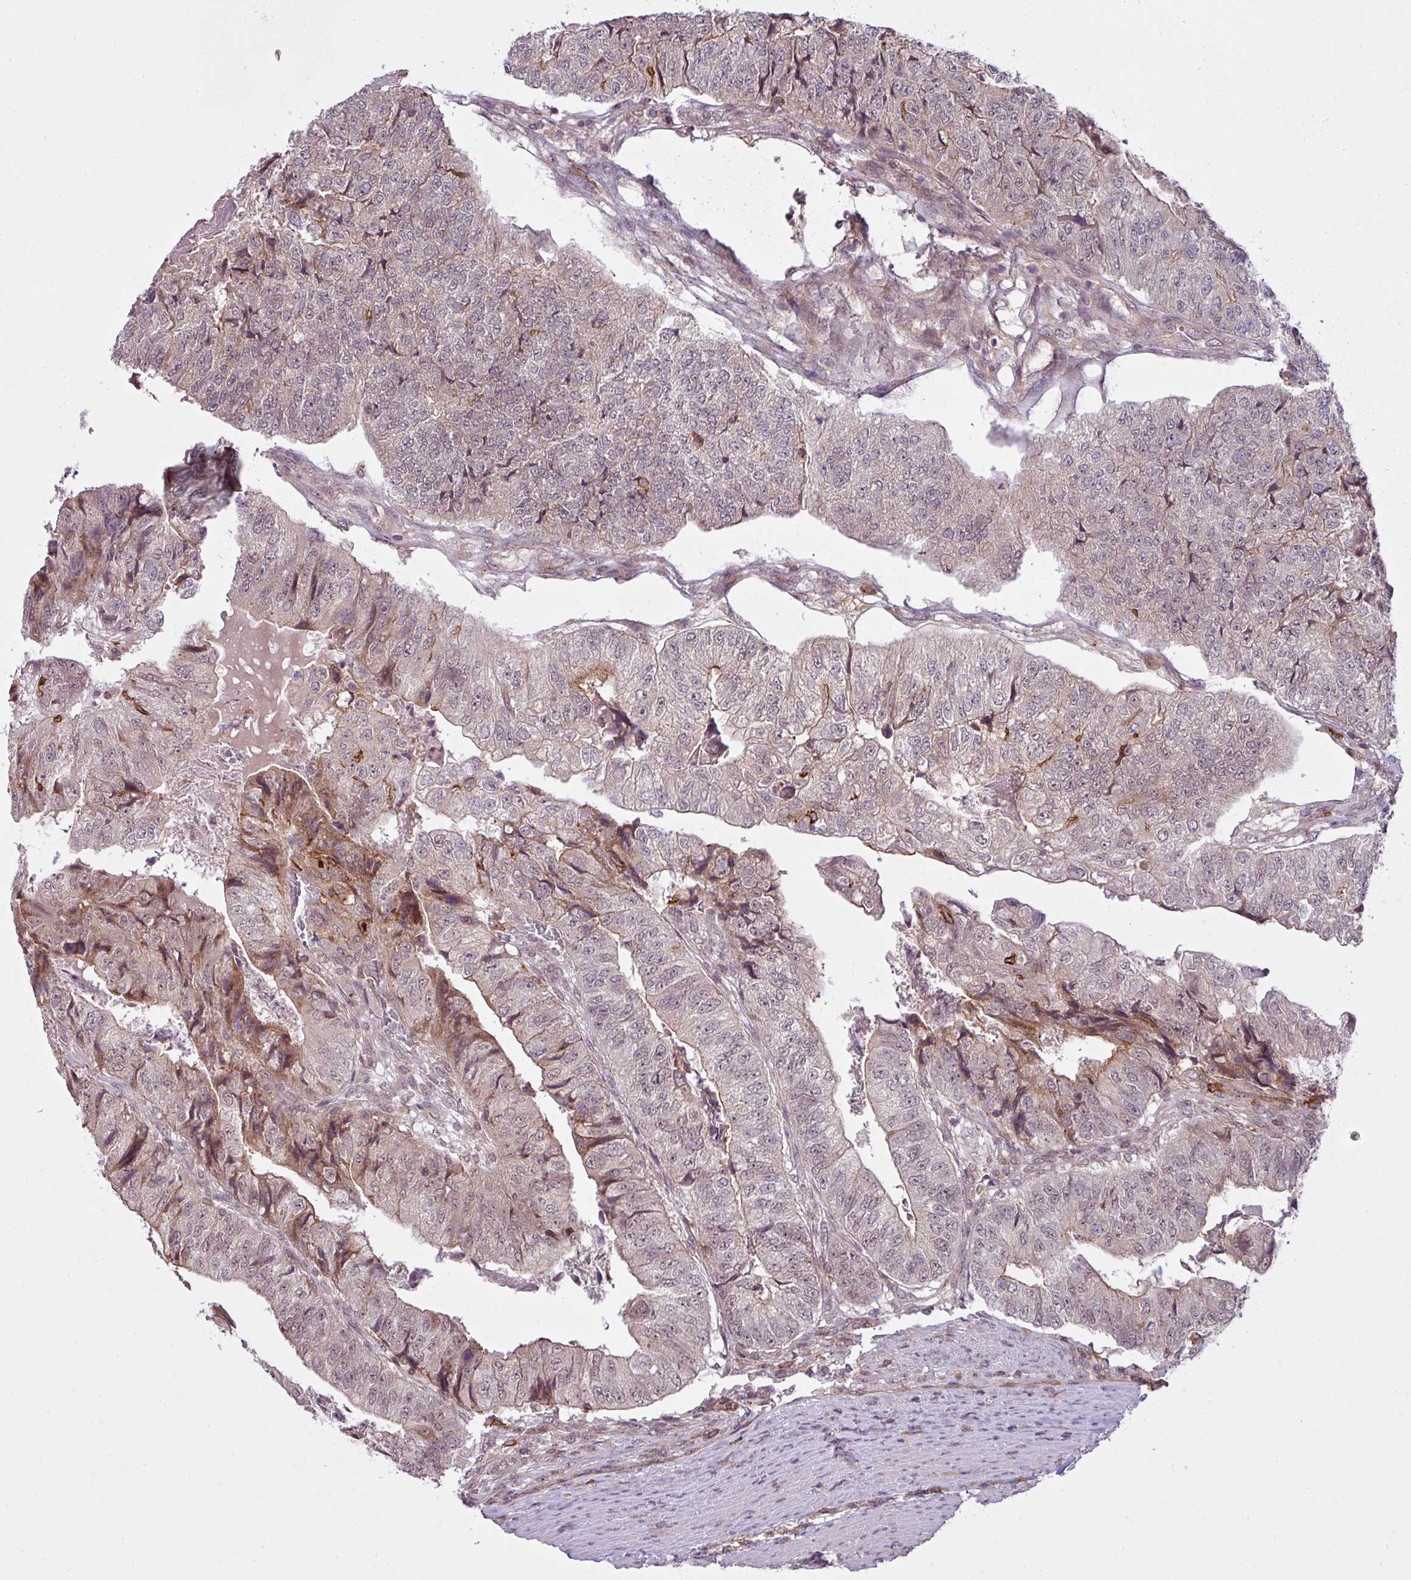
{"staining": {"intensity": "moderate", "quantity": "<25%", "location": "cytoplasmic/membranous,nuclear"}, "tissue": "colorectal cancer", "cell_type": "Tumor cells", "image_type": "cancer", "snomed": [{"axis": "morphology", "description": "Adenocarcinoma, NOS"}, {"axis": "topography", "description": "Colon"}], "caption": "Protein analysis of colorectal cancer (adenocarcinoma) tissue displays moderate cytoplasmic/membranous and nuclear positivity in about <25% of tumor cells.", "gene": "ZC2HC1C", "patient": {"sex": "female", "age": 67}}